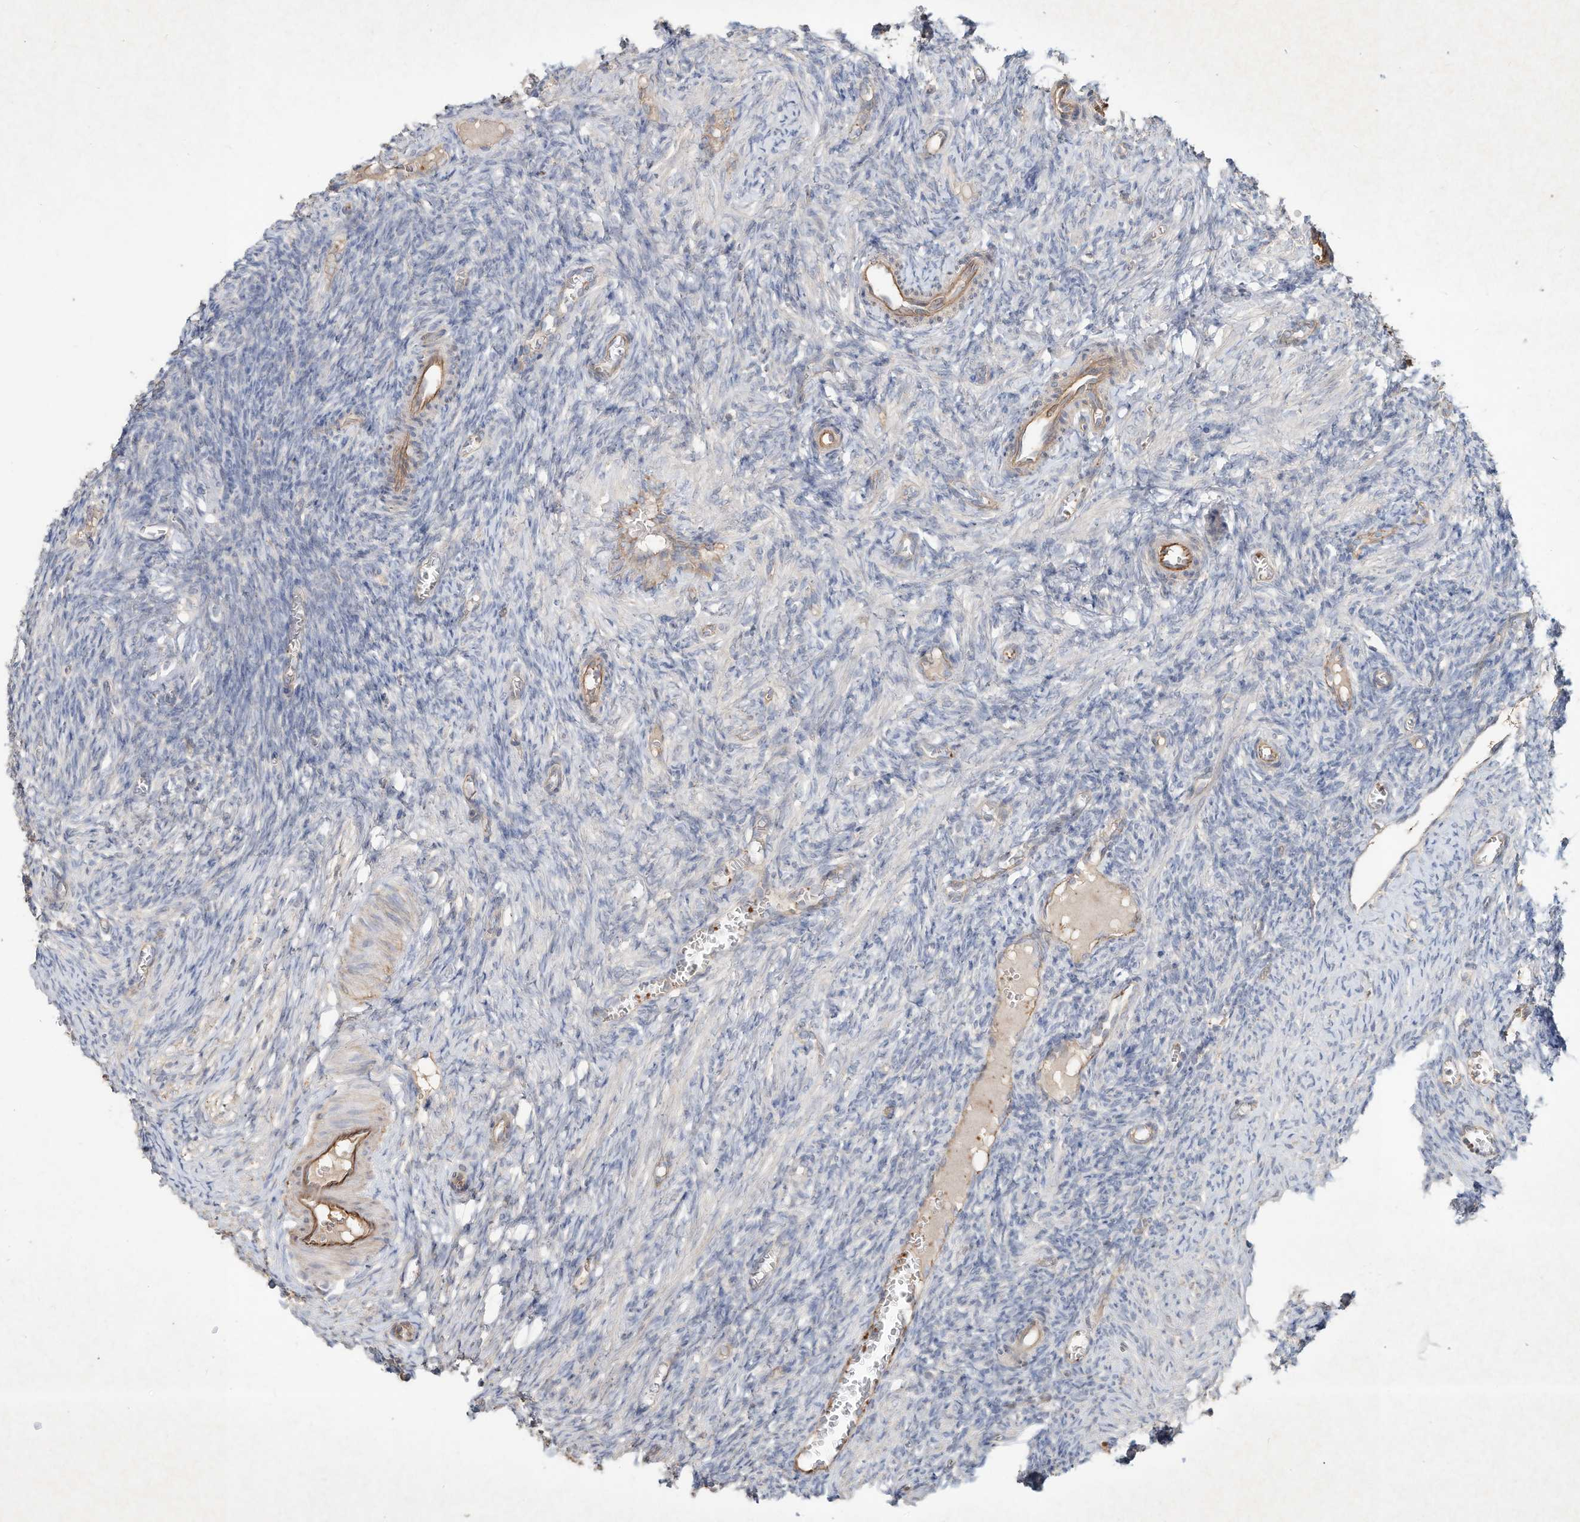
{"staining": {"intensity": "negative", "quantity": "none", "location": "none"}, "tissue": "ovary", "cell_type": "Ovarian stroma cells", "image_type": "normal", "snomed": [{"axis": "morphology", "description": "Normal tissue, NOS"}, {"axis": "topography", "description": "Ovary"}], "caption": "Ovary was stained to show a protein in brown. There is no significant positivity in ovarian stroma cells. (Immunohistochemistry (ihc), brightfield microscopy, high magnification).", "gene": "HTR5A", "patient": {"sex": "female", "age": 27}}